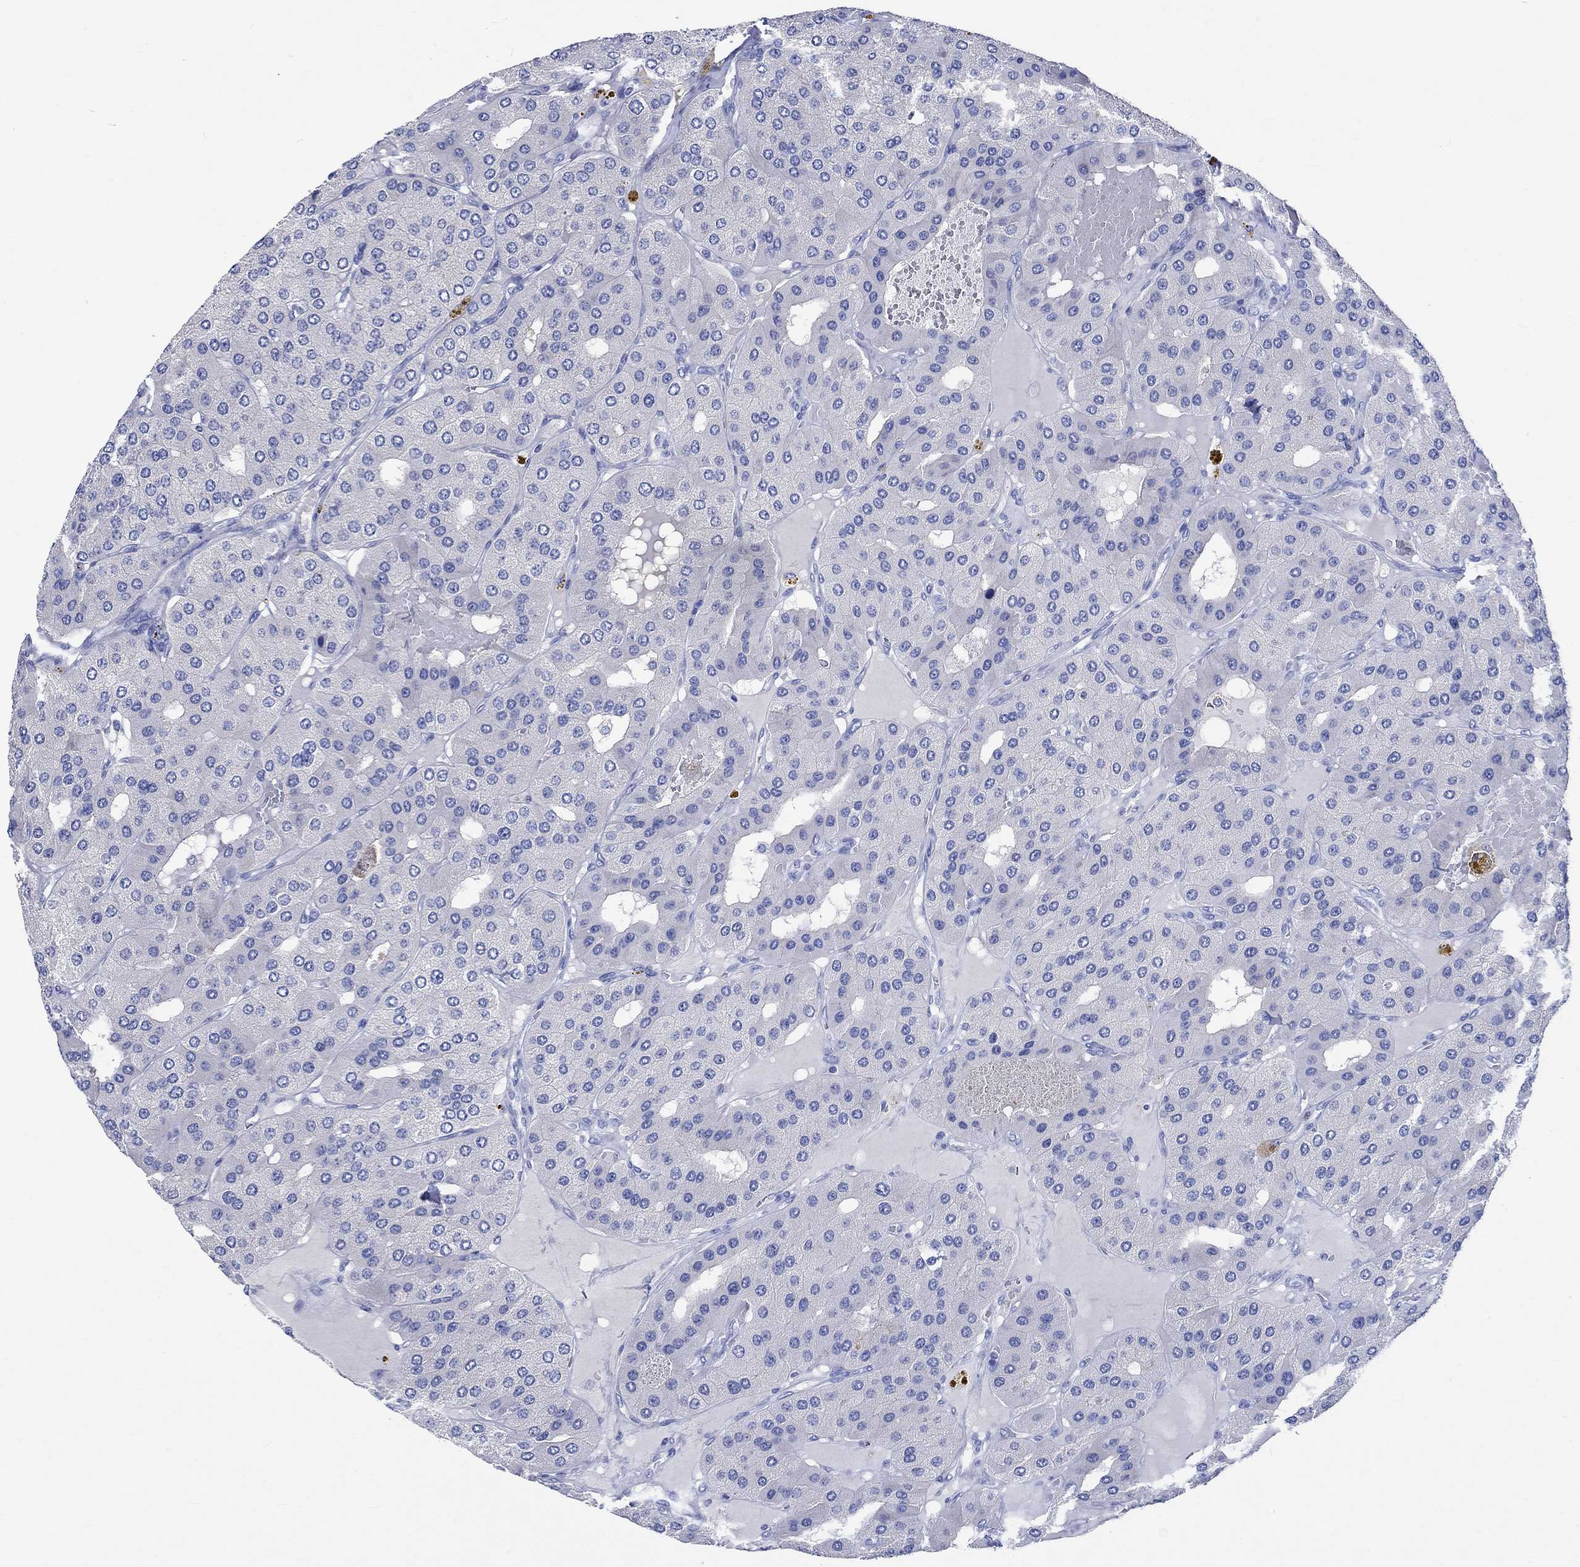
{"staining": {"intensity": "negative", "quantity": "none", "location": "none"}, "tissue": "parathyroid gland", "cell_type": "Glandular cells", "image_type": "normal", "snomed": [{"axis": "morphology", "description": "Normal tissue, NOS"}, {"axis": "morphology", "description": "Adenoma, NOS"}, {"axis": "topography", "description": "Parathyroid gland"}], "caption": "Glandular cells show no significant positivity in unremarkable parathyroid gland.", "gene": "SHISA4", "patient": {"sex": "female", "age": 86}}